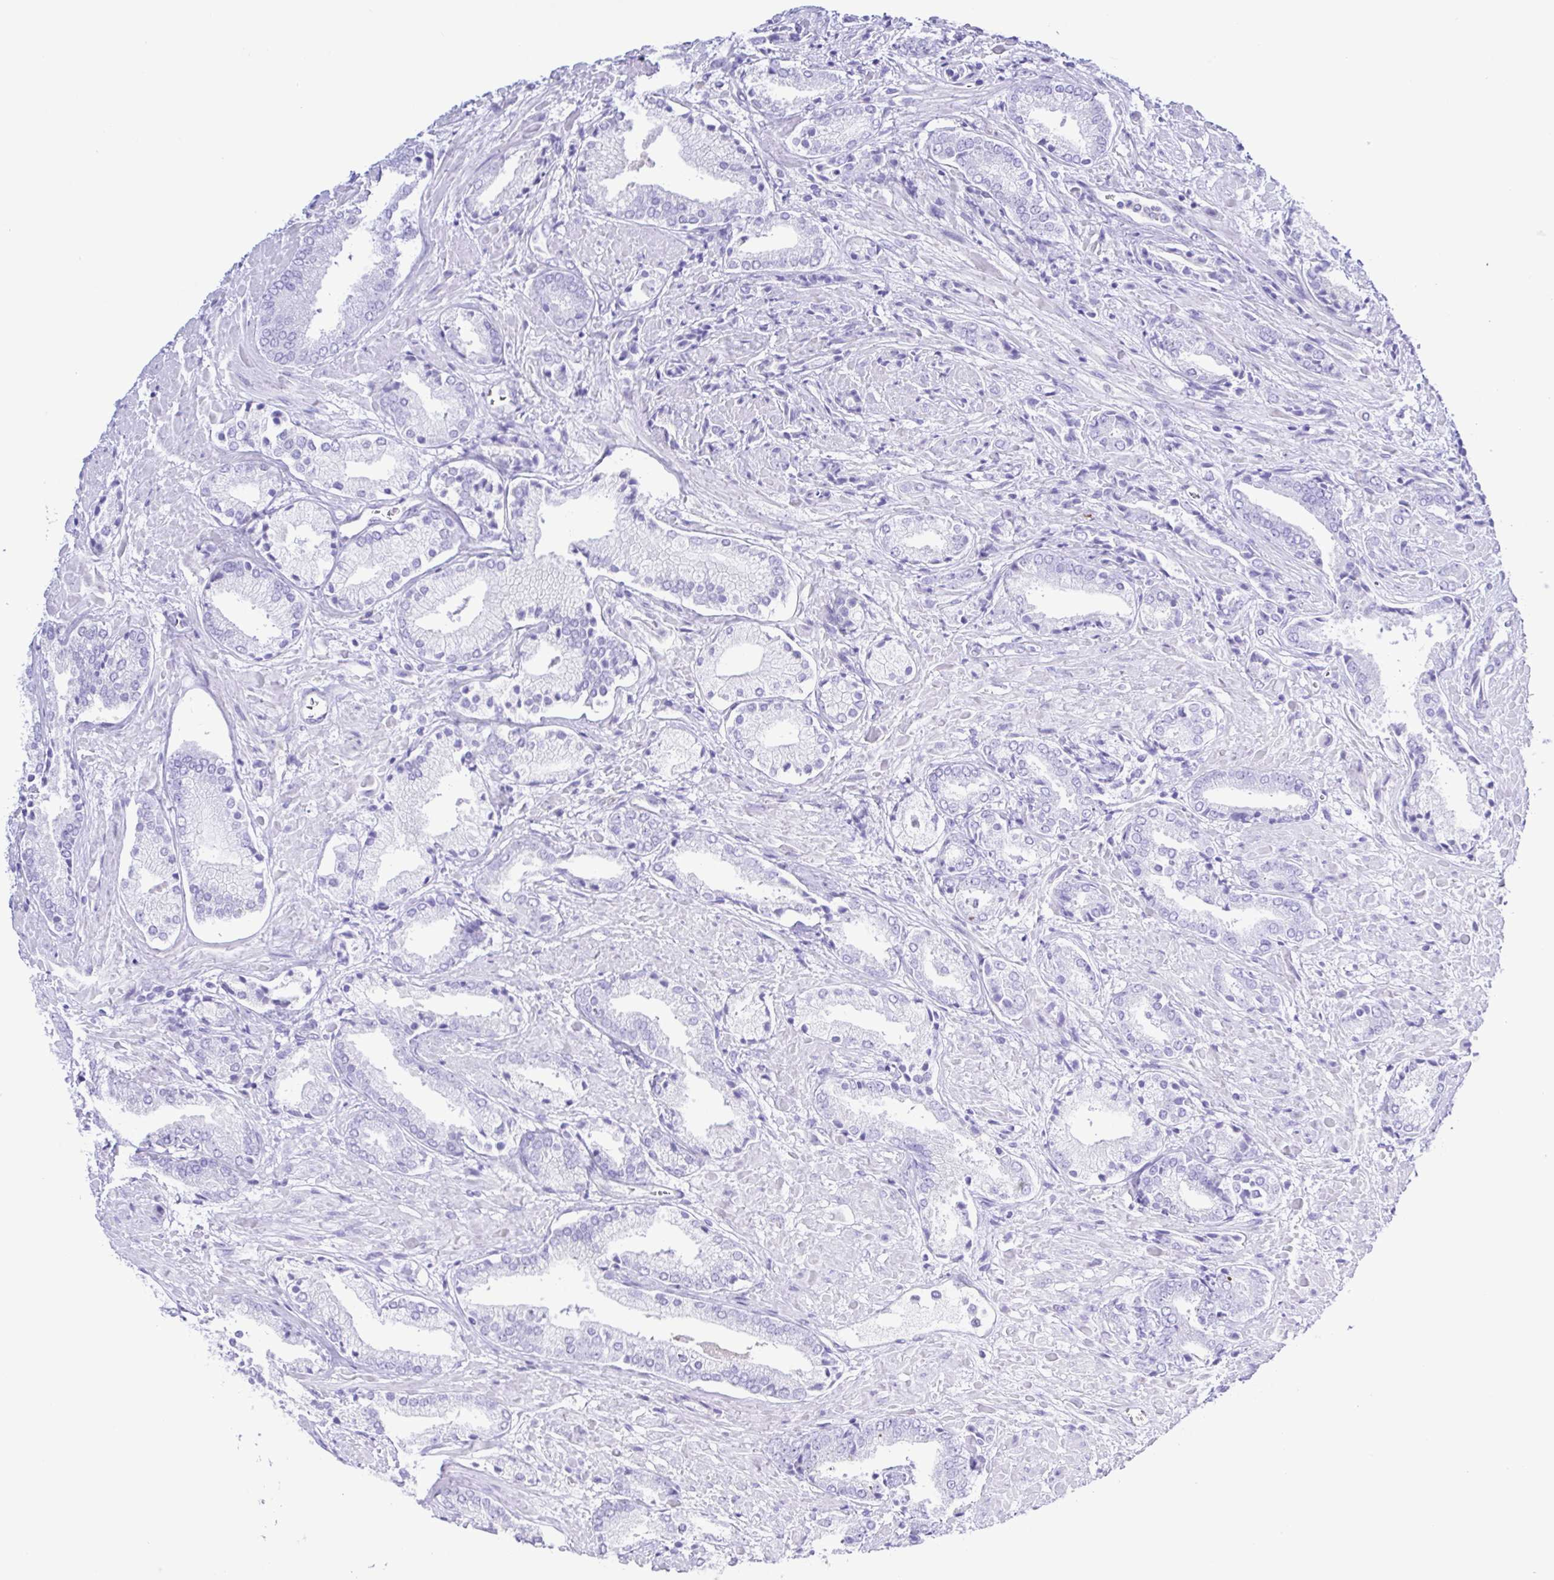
{"staining": {"intensity": "negative", "quantity": "none", "location": "none"}, "tissue": "prostate cancer", "cell_type": "Tumor cells", "image_type": "cancer", "snomed": [{"axis": "morphology", "description": "Adenocarcinoma, High grade"}, {"axis": "topography", "description": "Prostate"}], "caption": "The image shows no staining of tumor cells in prostate high-grade adenocarcinoma.", "gene": "GPR17", "patient": {"sex": "male", "age": 56}}